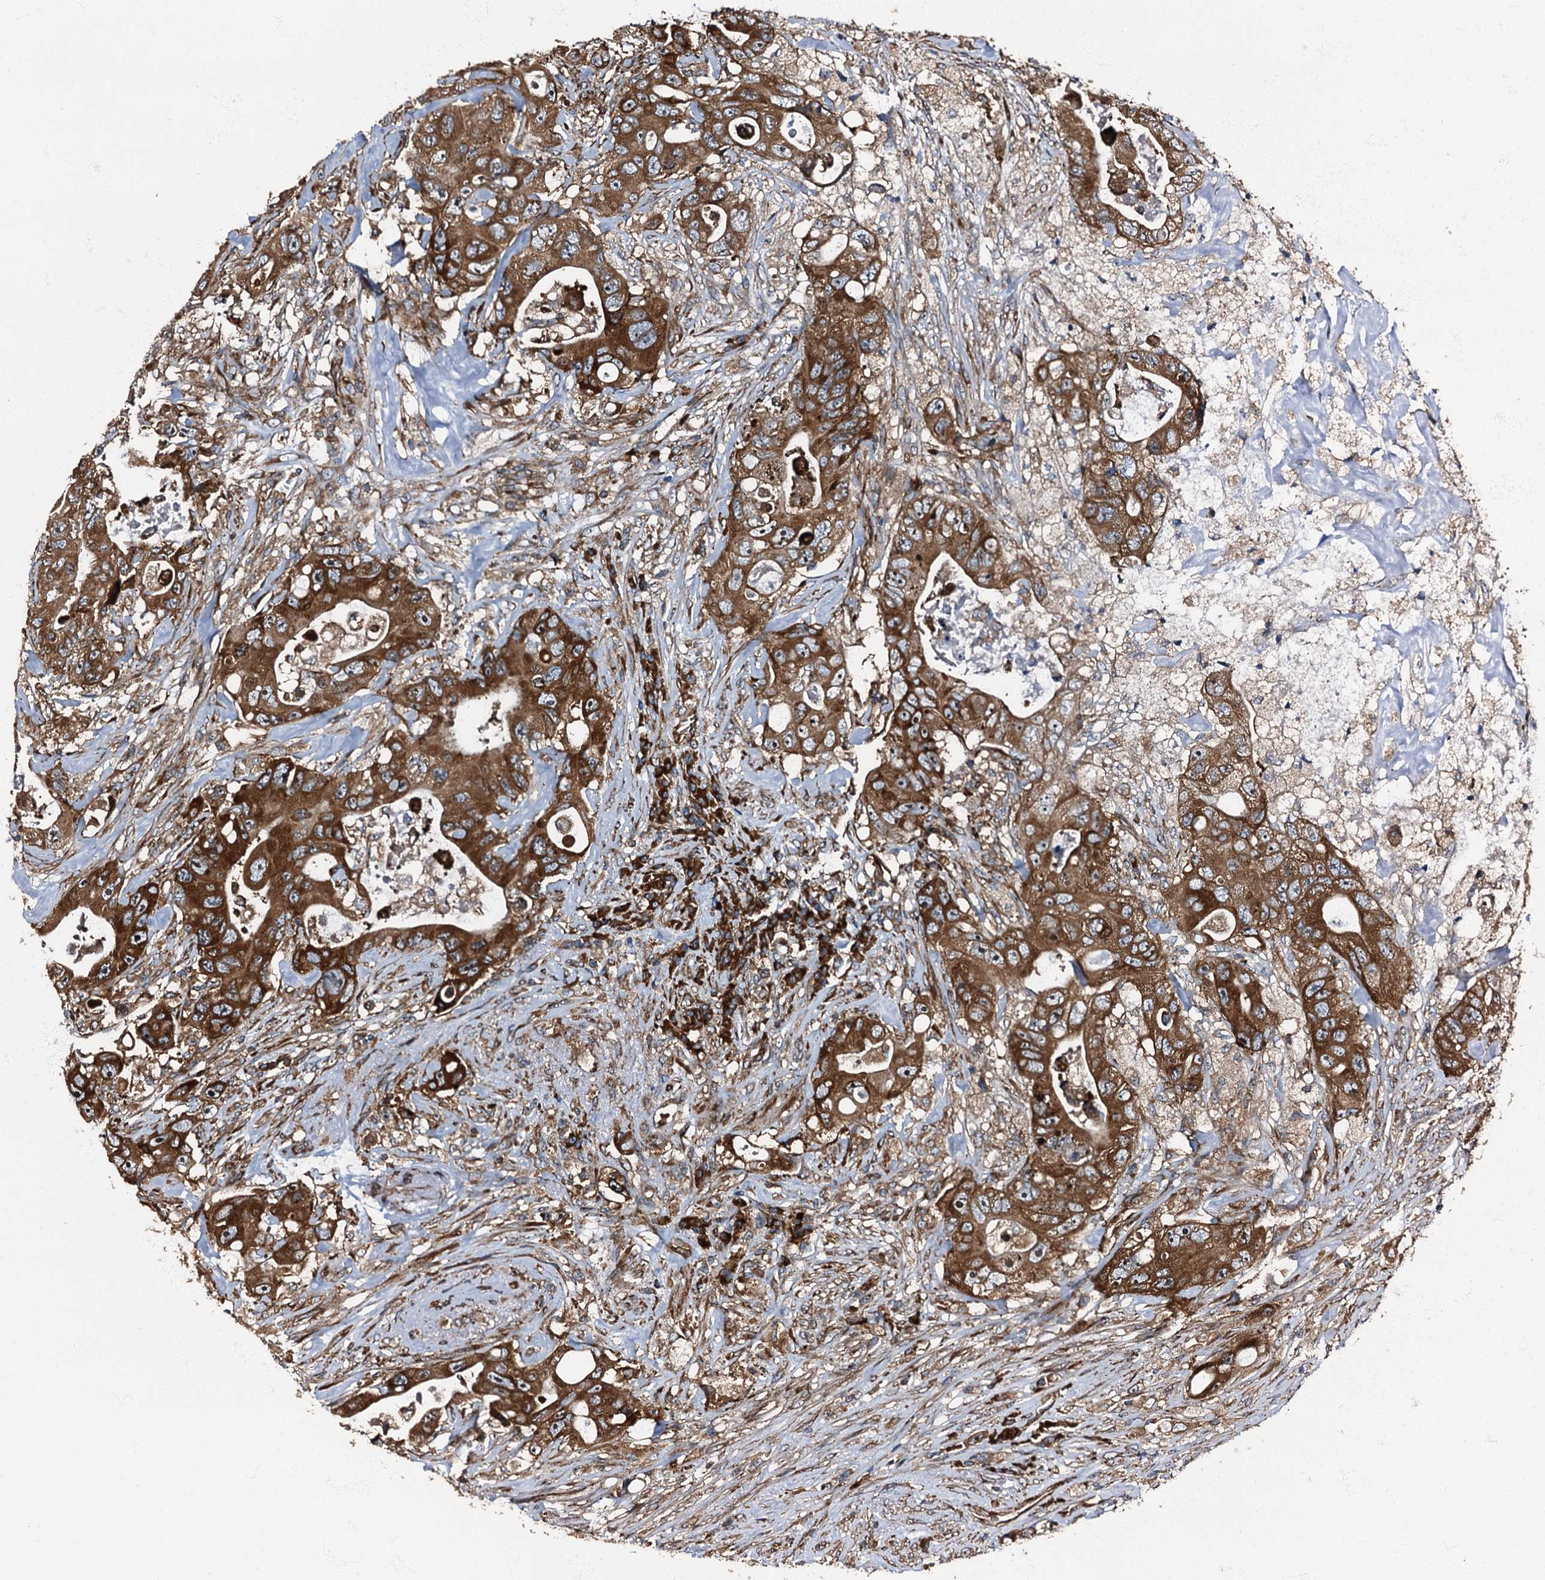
{"staining": {"intensity": "strong", "quantity": ">75%", "location": "cytoplasmic/membranous"}, "tissue": "colorectal cancer", "cell_type": "Tumor cells", "image_type": "cancer", "snomed": [{"axis": "morphology", "description": "Adenocarcinoma, NOS"}, {"axis": "topography", "description": "Colon"}], "caption": "Colorectal cancer (adenocarcinoma) stained with DAB immunohistochemistry shows high levels of strong cytoplasmic/membranous expression in approximately >75% of tumor cells.", "gene": "ATP2C1", "patient": {"sex": "female", "age": 46}}